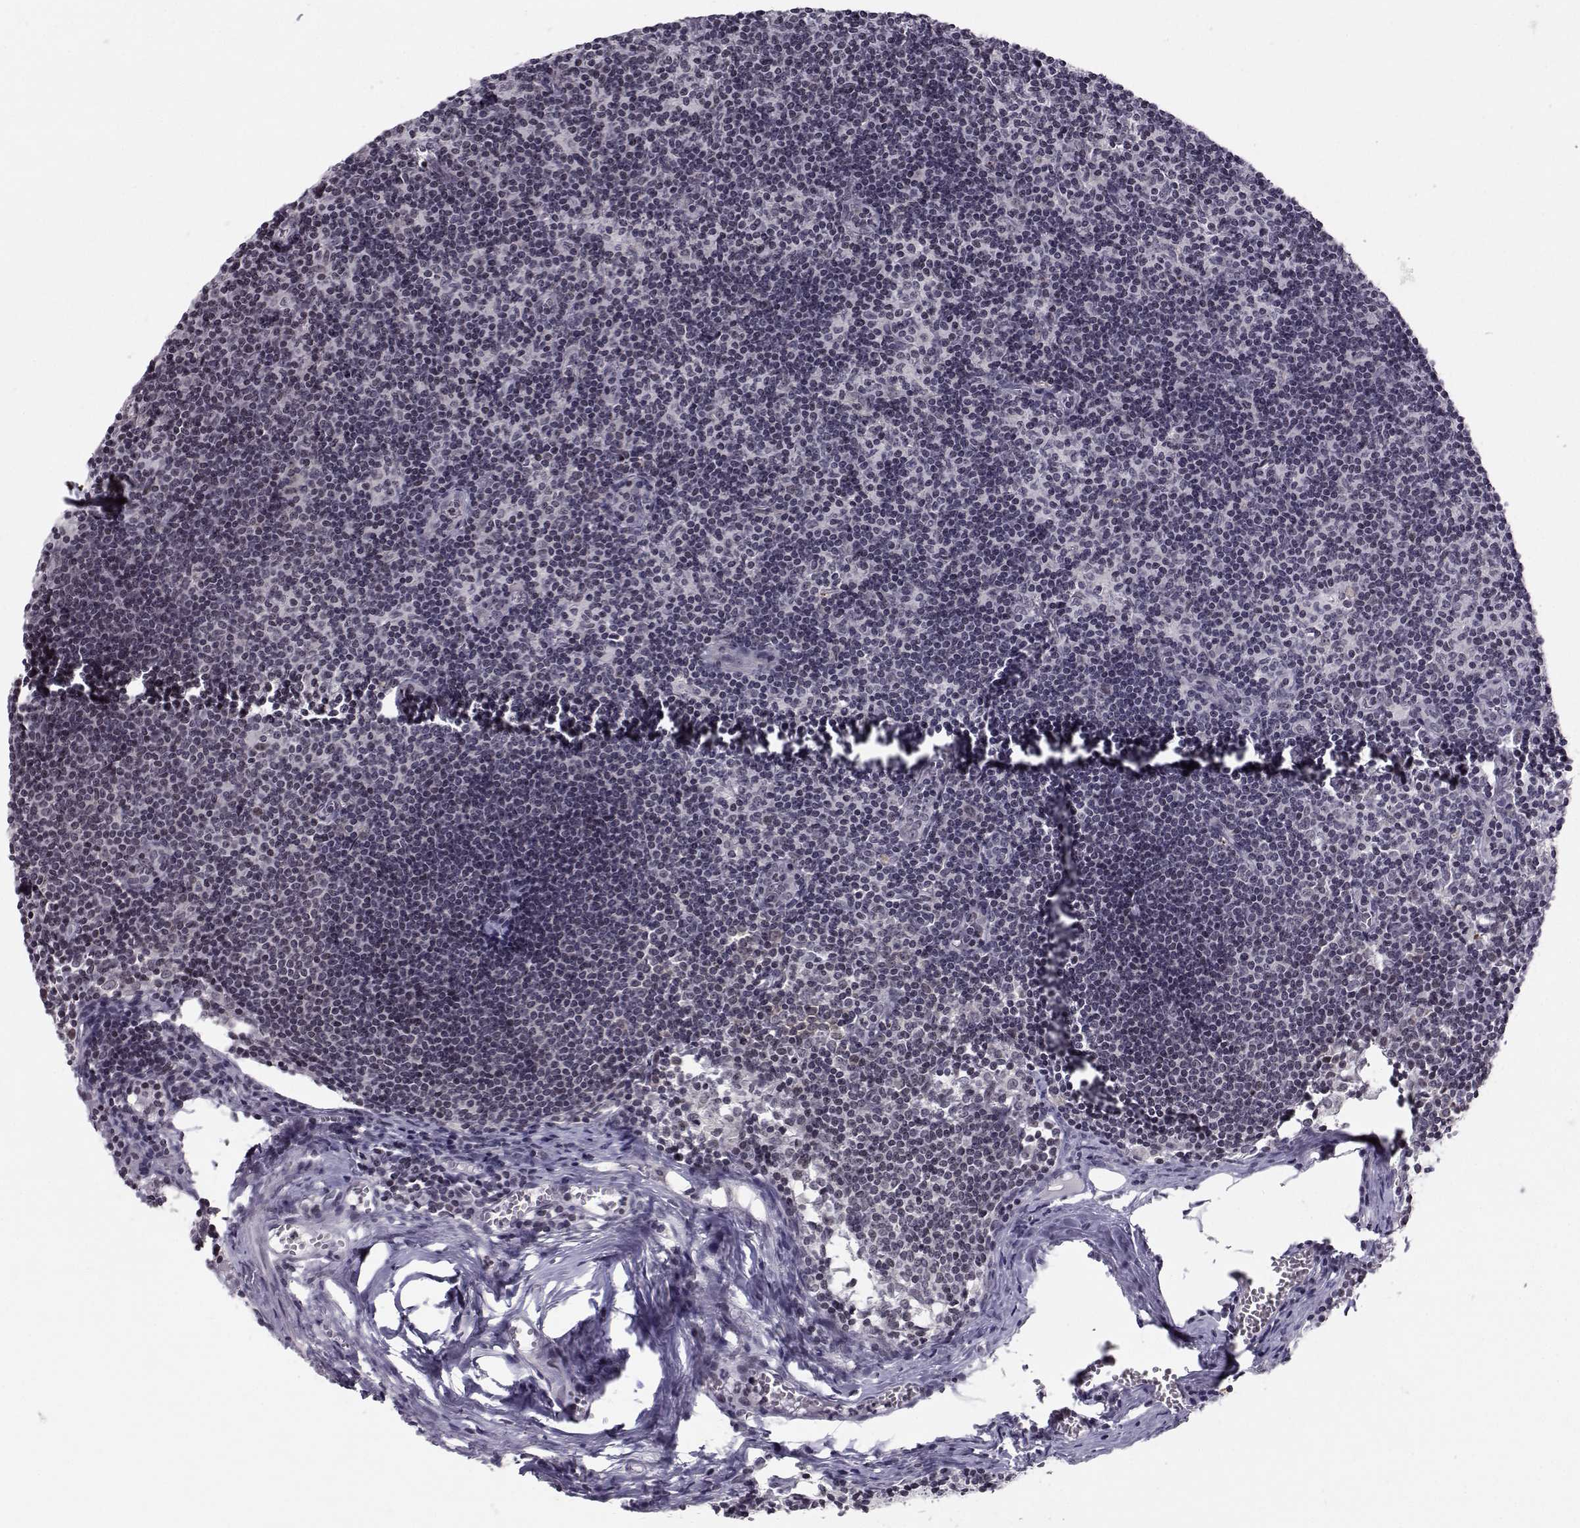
{"staining": {"intensity": "negative", "quantity": "none", "location": "none"}, "tissue": "lymph node", "cell_type": "Germinal center cells", "image_type": "normal", "snomed": [{"axis": "morphology", "description": "Normal tissue, NOS"}, {"axis": "topography", "description": "Lymph node"}], "caption": "Micrograph shows no significant protein expression in germinal center cells of normal lymph node. (DAB (3,3'-diaminobenzidine) IHC, high magnification).", "gene": "MARCHF4", "patient": {"sex": "male", "age": 59}}